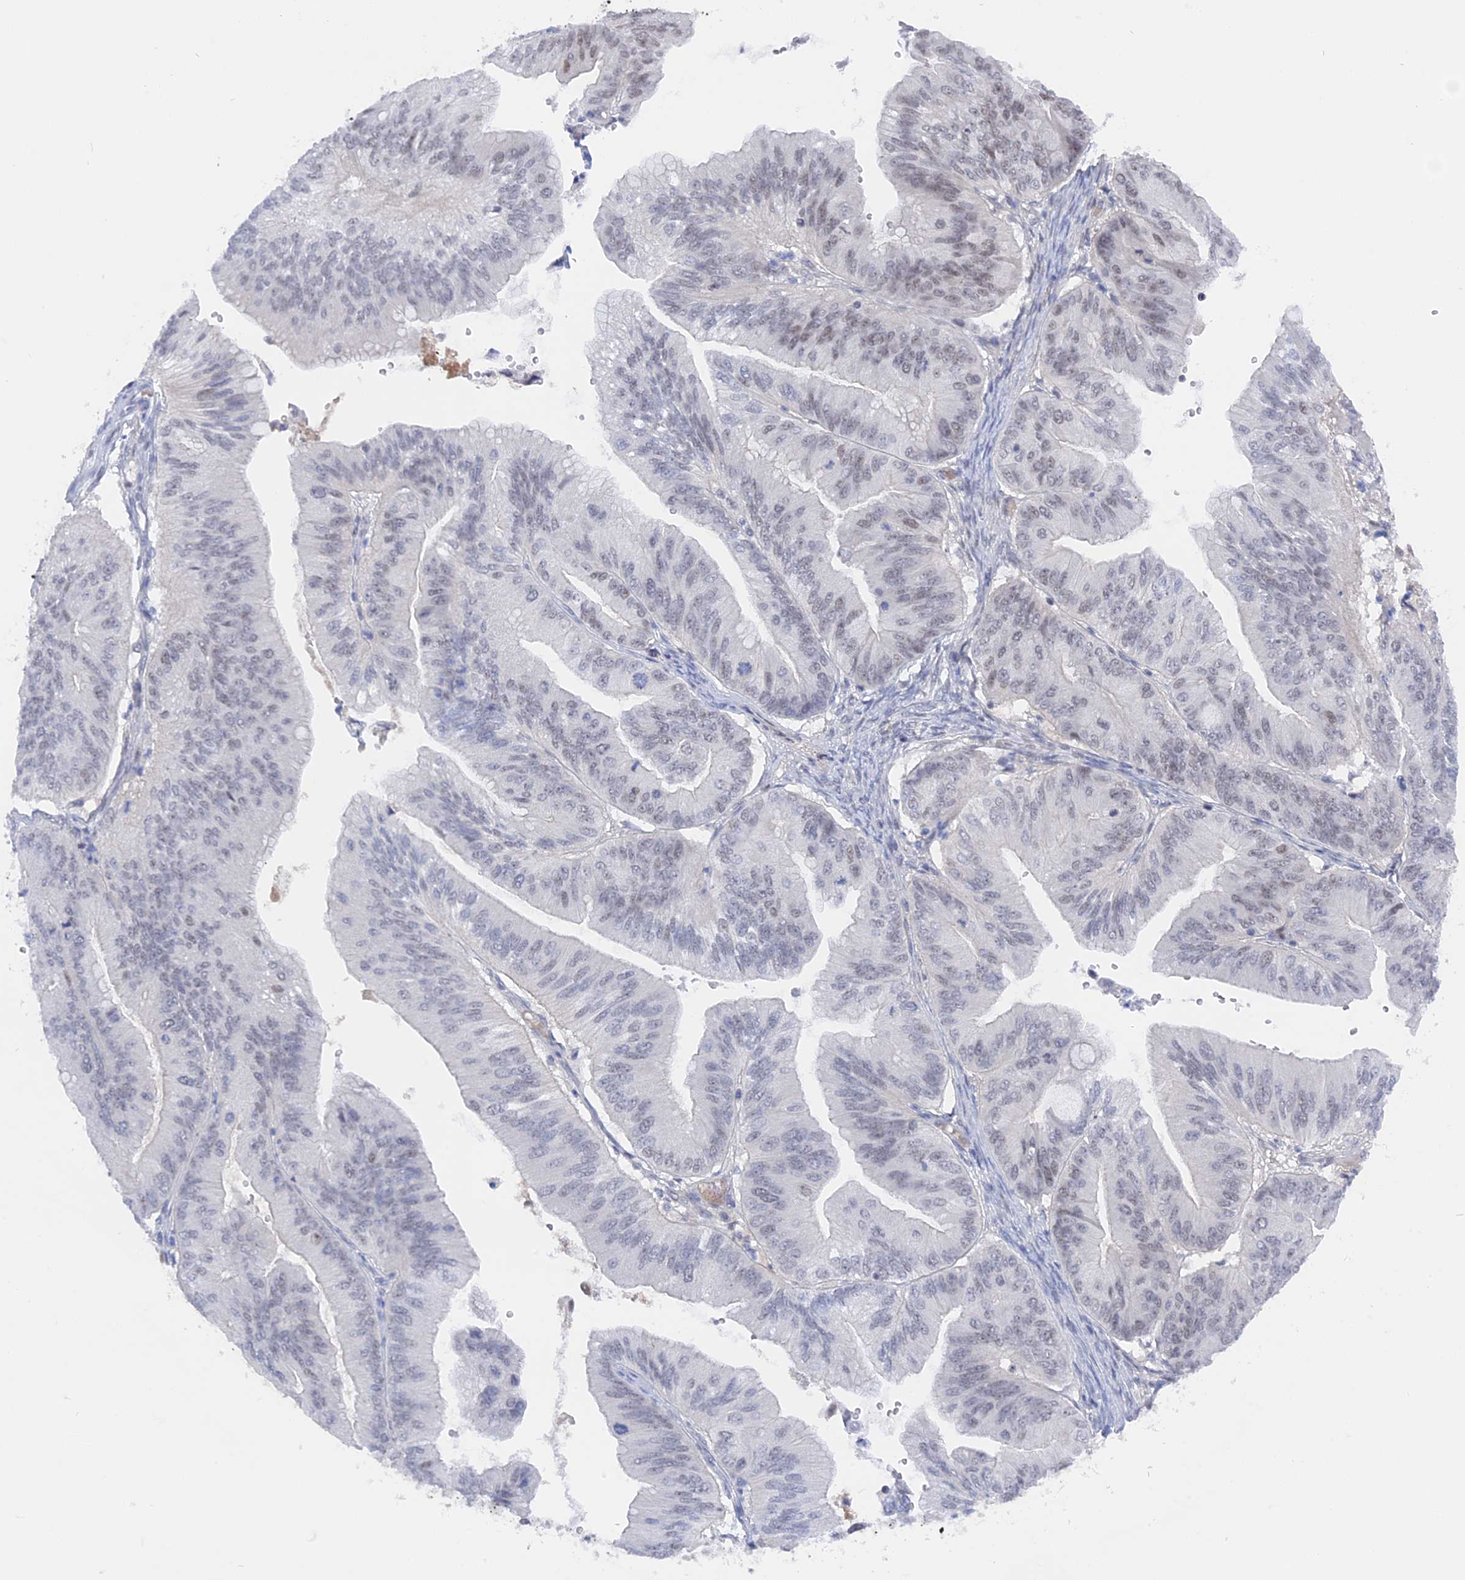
{"staining": {"intensity": "weak", "quantity": "<25%", "location": "nuclear"}, "tissue": "ovarian cancer", "cell_type": "Tumor cells", "image_type": "cancer", "snomed": [{"axis": "morphology", "description": "Cystadenocarcinoma, mucinous, NOS"}, {"axis": "topography", "description": "Ovary"}], "caption": "The image demonstrates no significant staining in tumor cells of mucinous cystadenocarcinoma (ovarian).", "gene": "BRD2", "patient": {"sex": "female", "age": 61}}